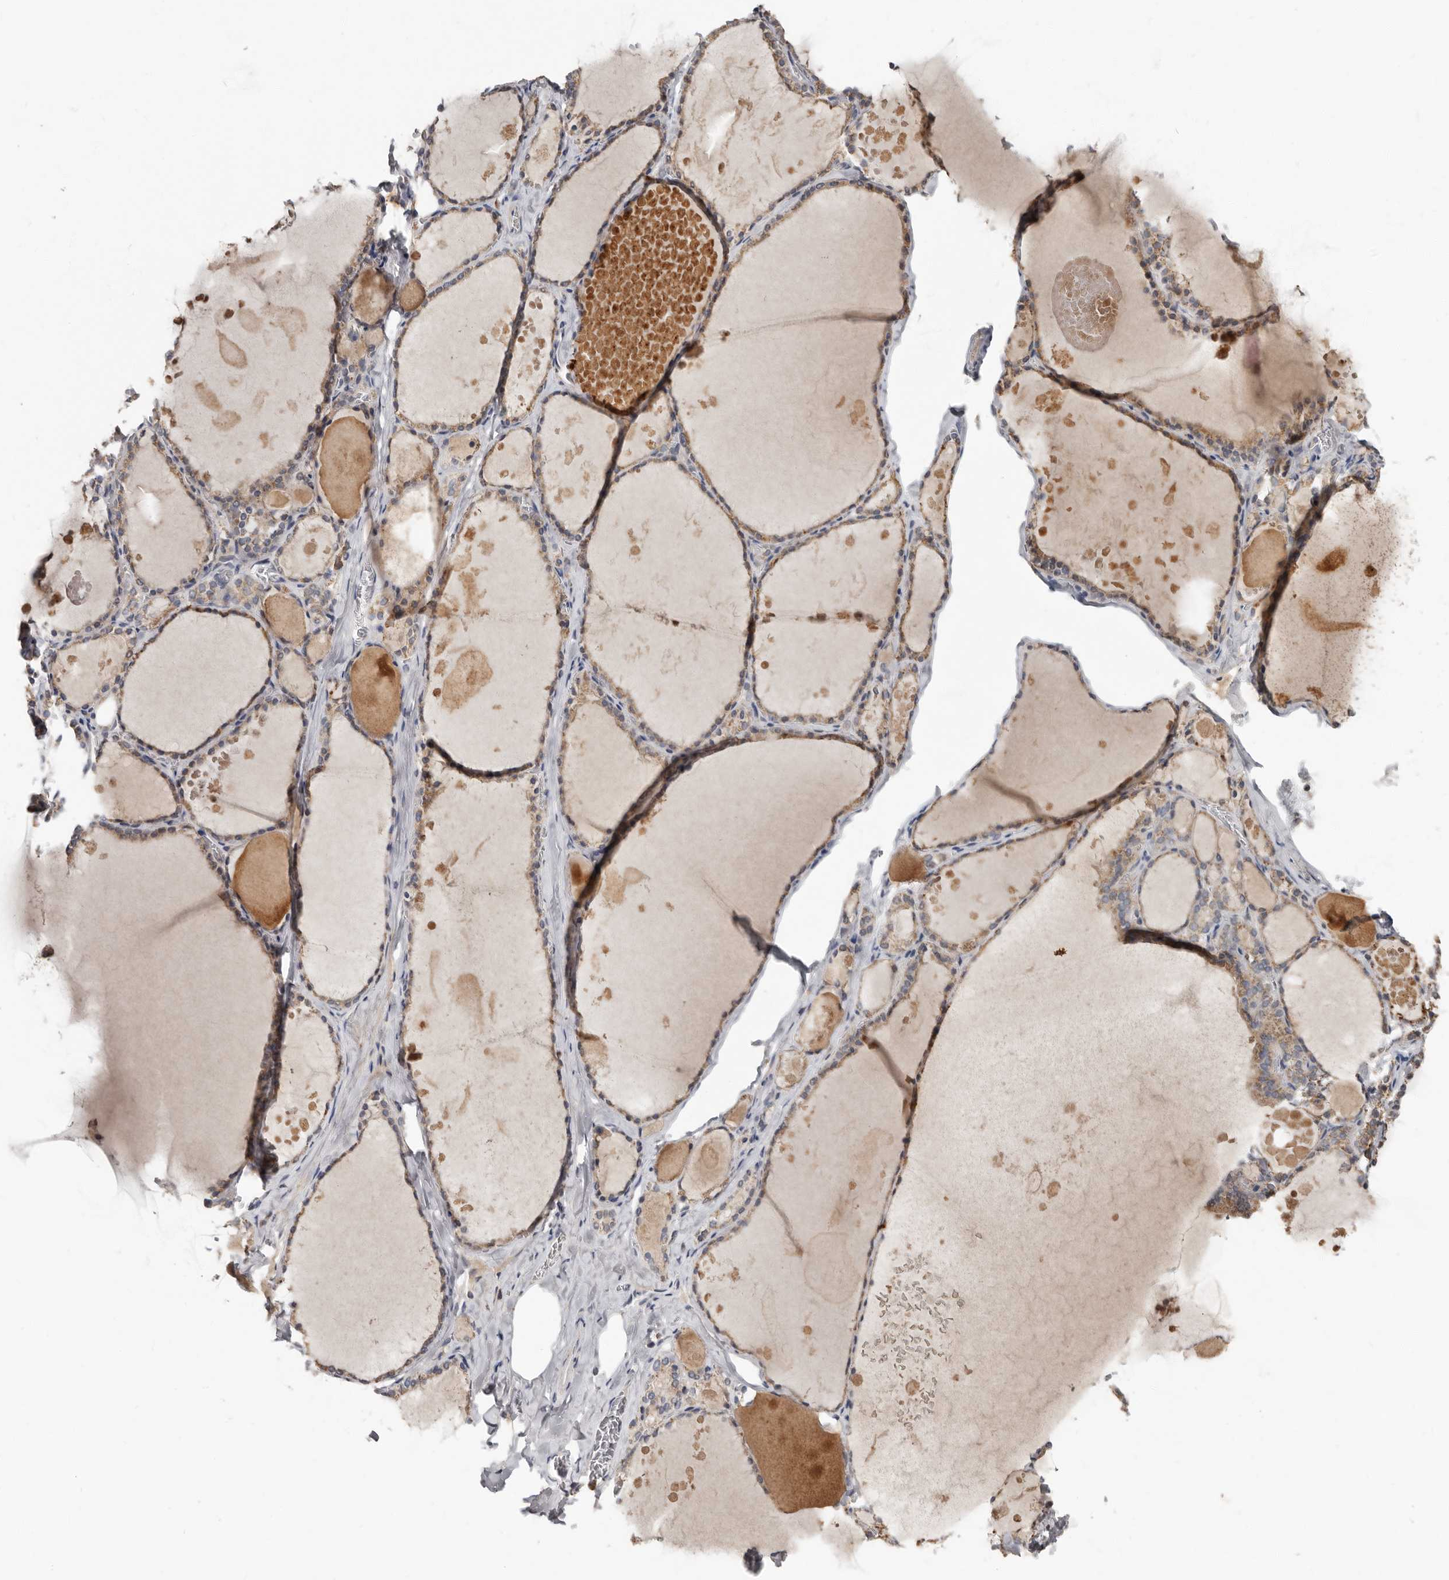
{"staining": {"intensity": "moderate", "quantity": "25%-75%", "location": "cytoplasmic/membranous"}, "tissue": "thyroid gland", "cell_type": "Glandular cells", "image_type": "normal", "snomed": [{"axis": "morphology", "description": "Normal tissue, NOS"}, {"axis": "topography", "description": "Thyroid gland"}], "caption": "Protein expression by immunohistochemistry (IHC) shows moderate cytoplasmic/membranous expression in approximately 25%-75% of glandular cells in unremarkable thyroid gland. (DAB = brown stain, brightfield microscopy at high magnification).", "gene": "KIF26B", "patient": {"sex": "male", "age": 56}}